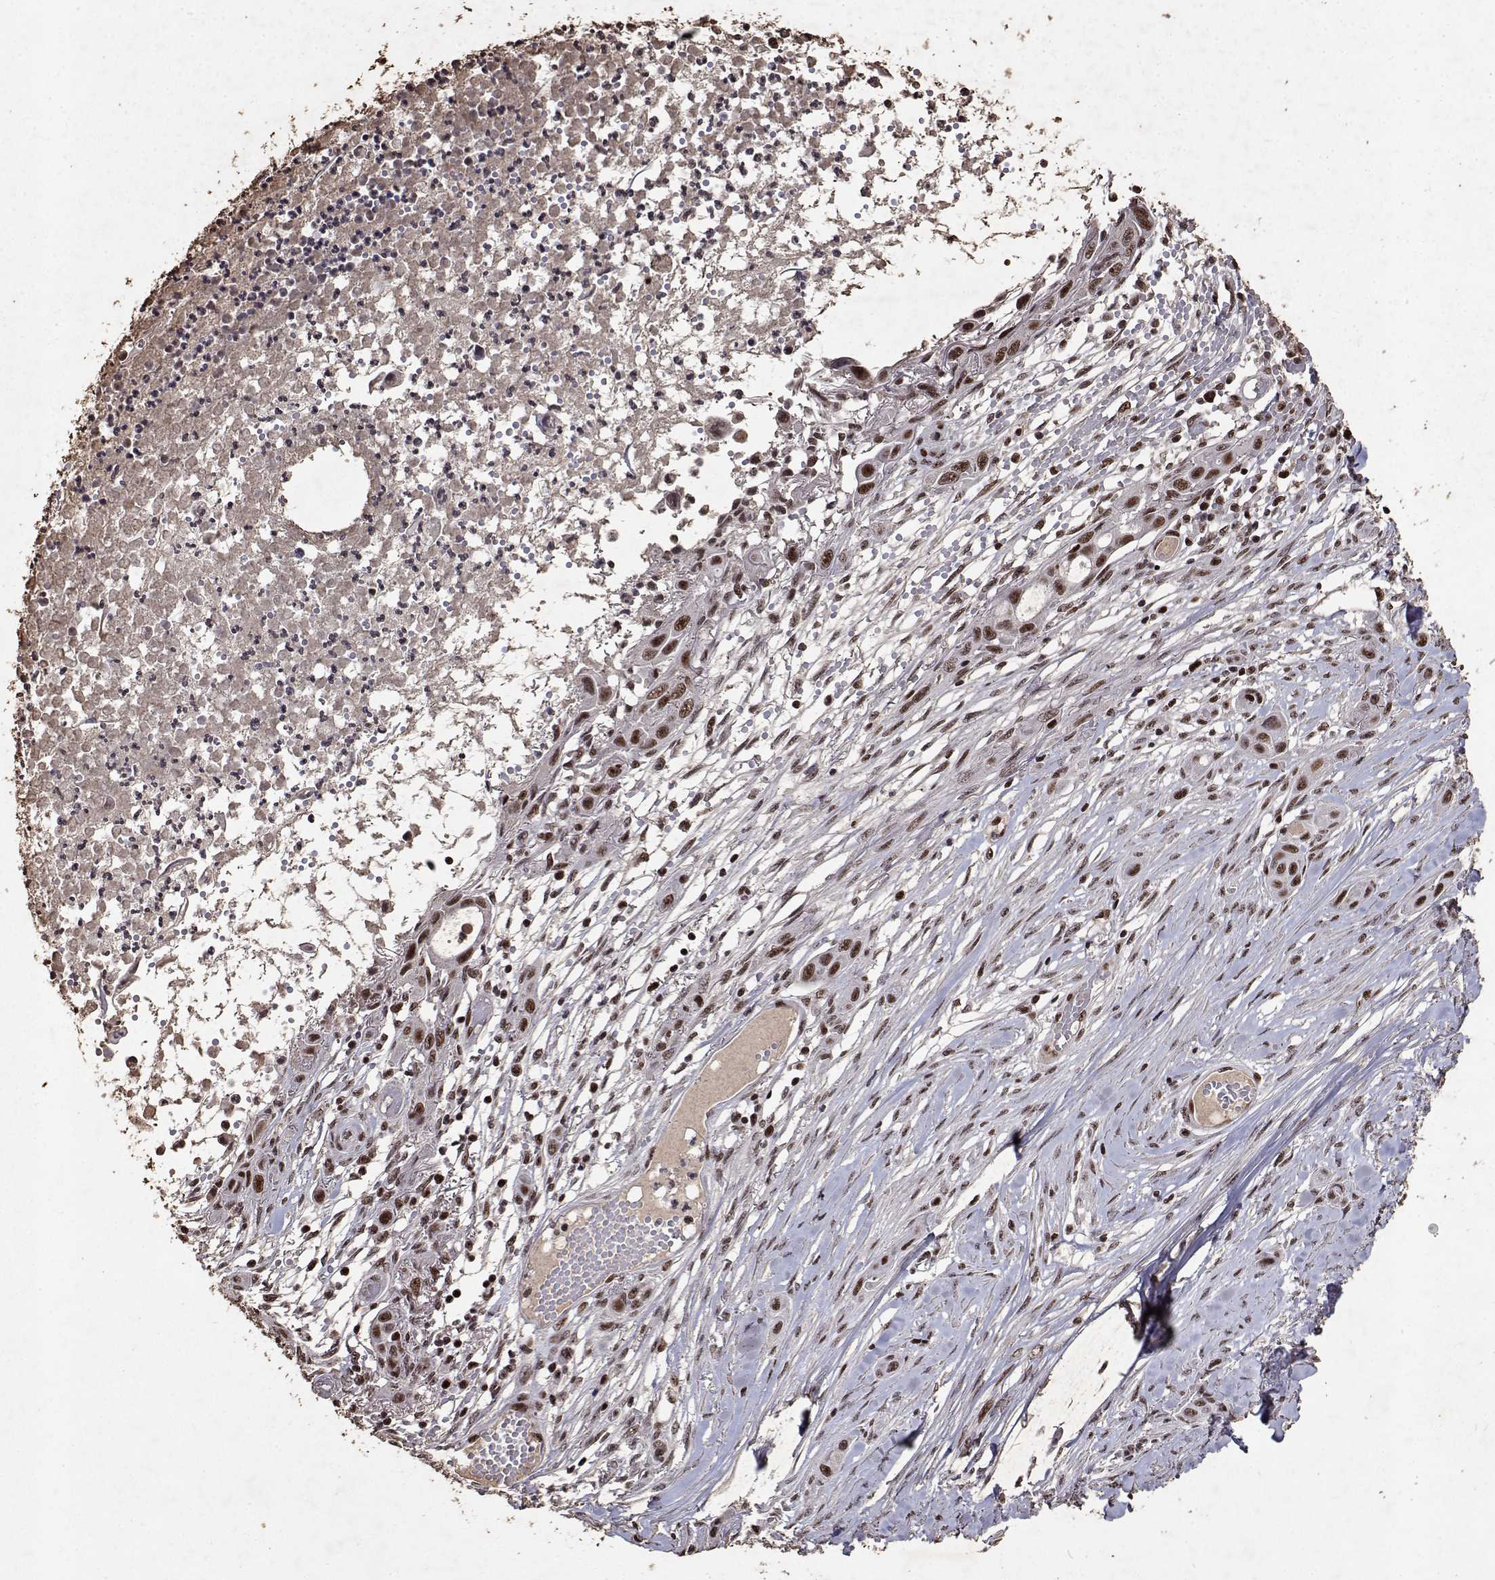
{"staining": {"intensity": "moderate", "quantity": ">75%", "location": "nuclear"}, "tissue": "skin cancer", "cell_type": "Tumor cells", "image_type": "cancer", "snomed": [{"axis": "morphology", "description": "Squamous cell carcinoma, NOS"}, {"axis": "topography", "description": "Skin"}], "caption": "Moderate nuclear positivity for a protein is seen in approximately >75% of tumor cells of squamous cell carcinoma (skin) using immunohistochemistry (IHC).", "gene": "TOE1", "patient": {"sex": "female", "age": 69}}